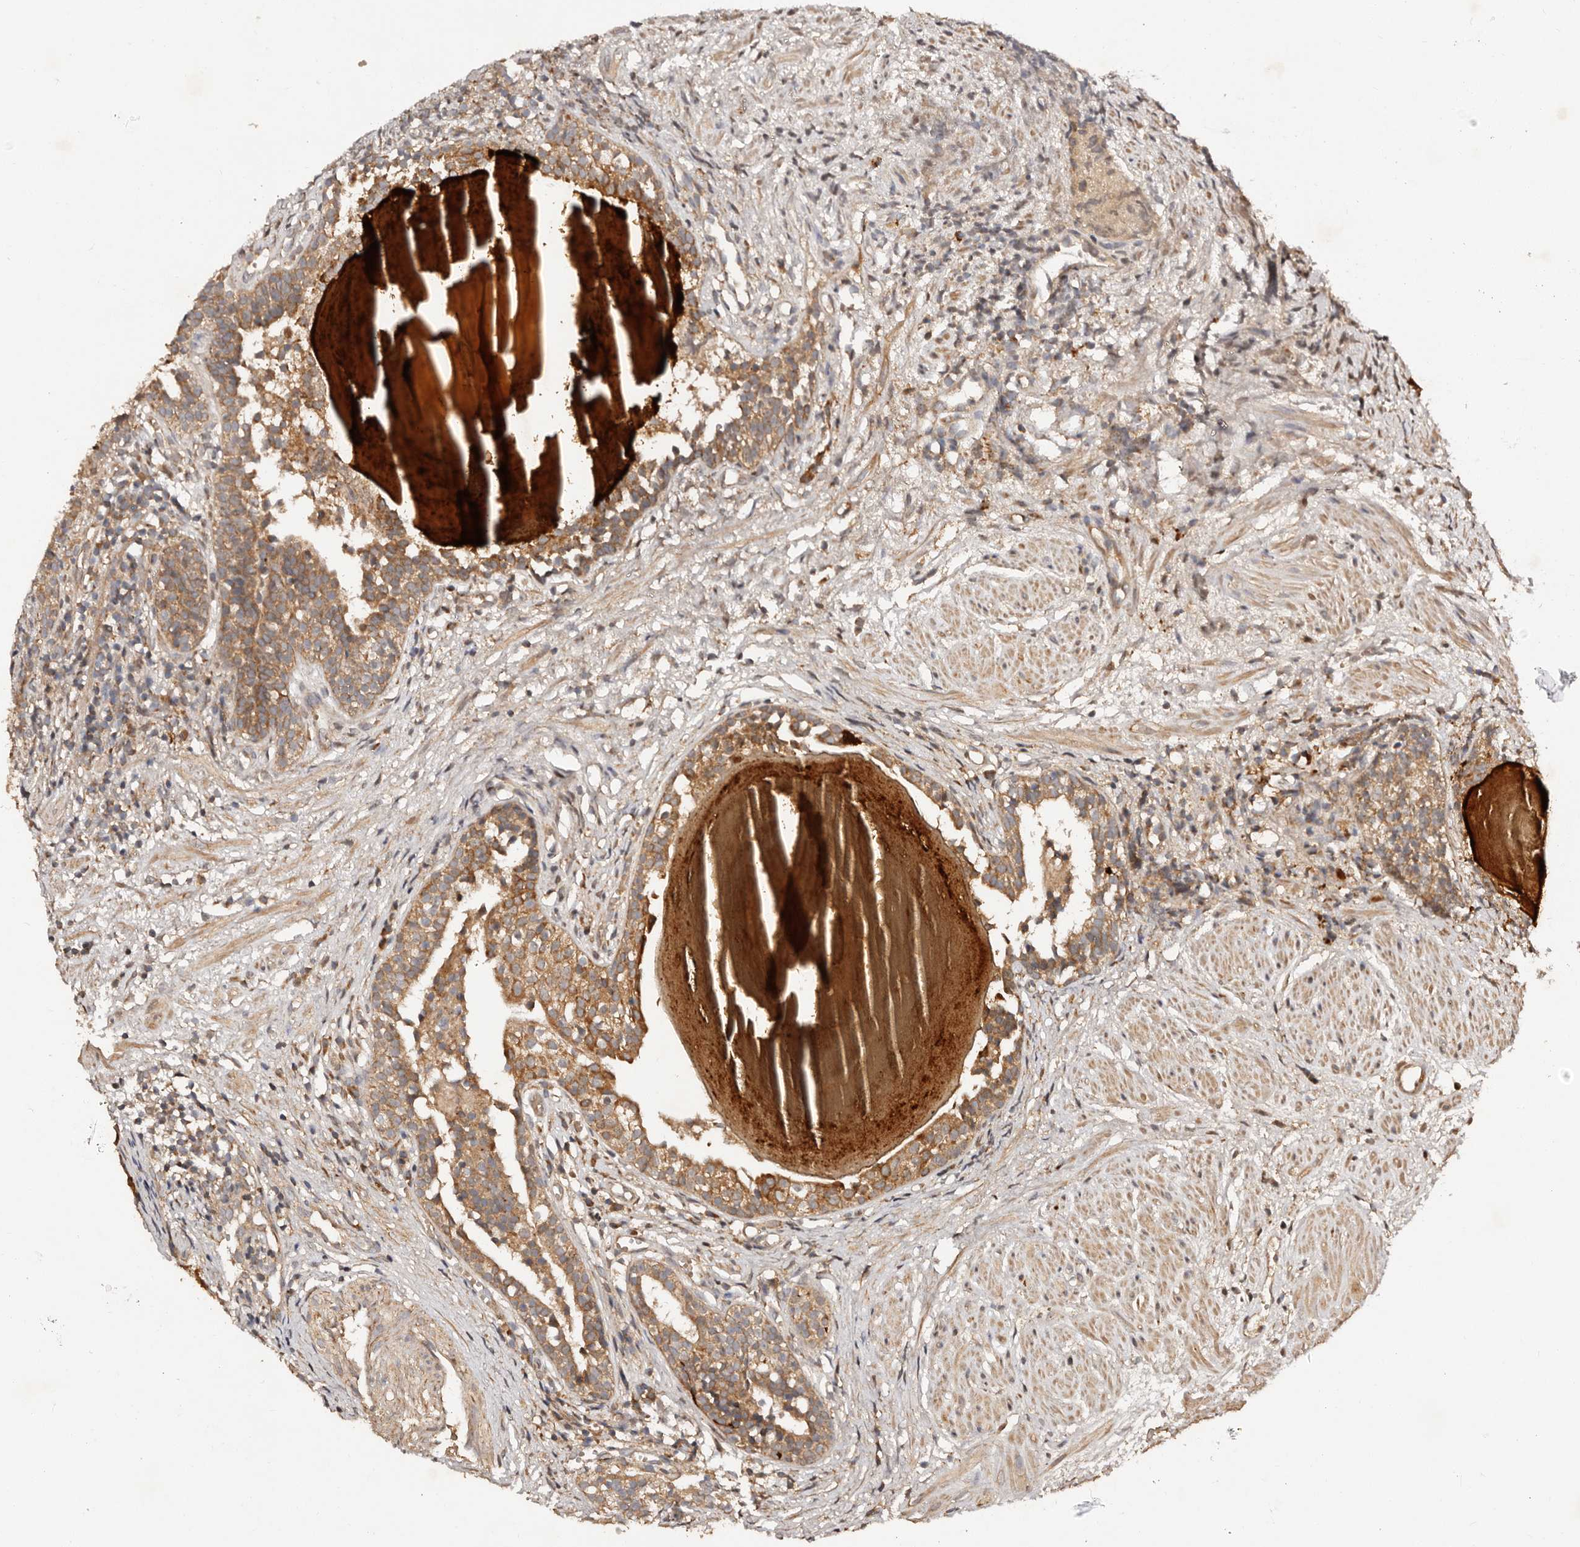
{"staining": {"intensity": "moderate", "quantity": ">75%", "location": "cytoplasmic/membranous"}, "tissue": "prostate cancer", "cell_type": "Tumor cells", "image_type": "cancer", "snomed": [{"axis": "morphology", "description": "Adenocarcinoma, Low grade"}, {"axis": "topography", "description": "Prostate"}], "caption": "Protein expression analysis of prostate cancer shows moderate cytoplasmic/membranous expression in about >75% of tumor cells.", "gene": "DENND11", "patient": {"sex": "male", "age": 88}}